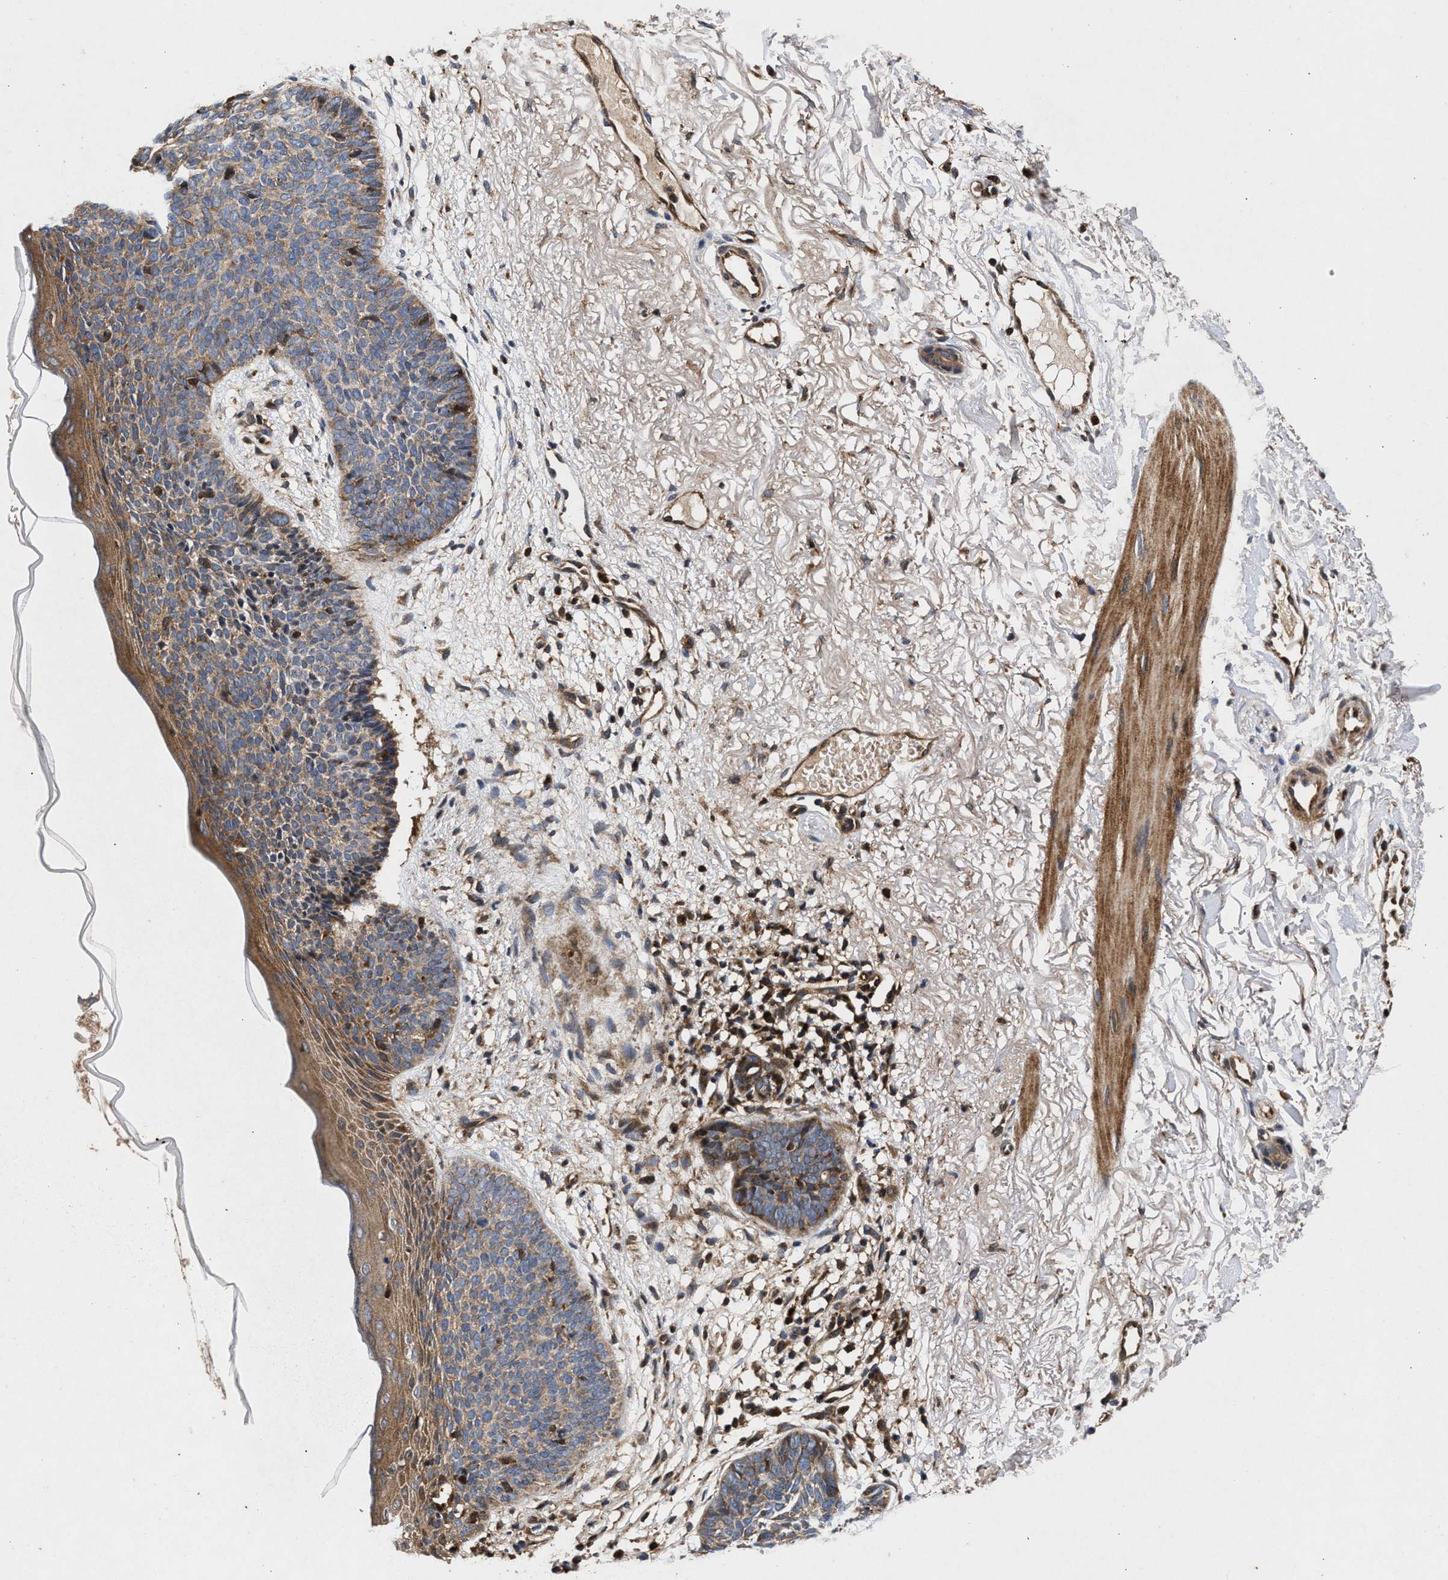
{"staining": {"intensity": "weak", "quantity": ">75%", "location": "cytoplasmic/membranous"}, "tissue": "skin cancer", "cell_type": "Tumor cells", "image_type": "cancer", "snomed": [{"axis": "morphology", "description": "Basal cell carcinoma"}, {"axis": "topography", "description": "Skin"}], "caption": "A histopathology image of human skin basal cell carcinoma stained for a protein shows weak cytoplasmic/membranous brown staining in tumor cells.", "gene": "NFKB2", "patient": {"sex": "female", "age": 70}}